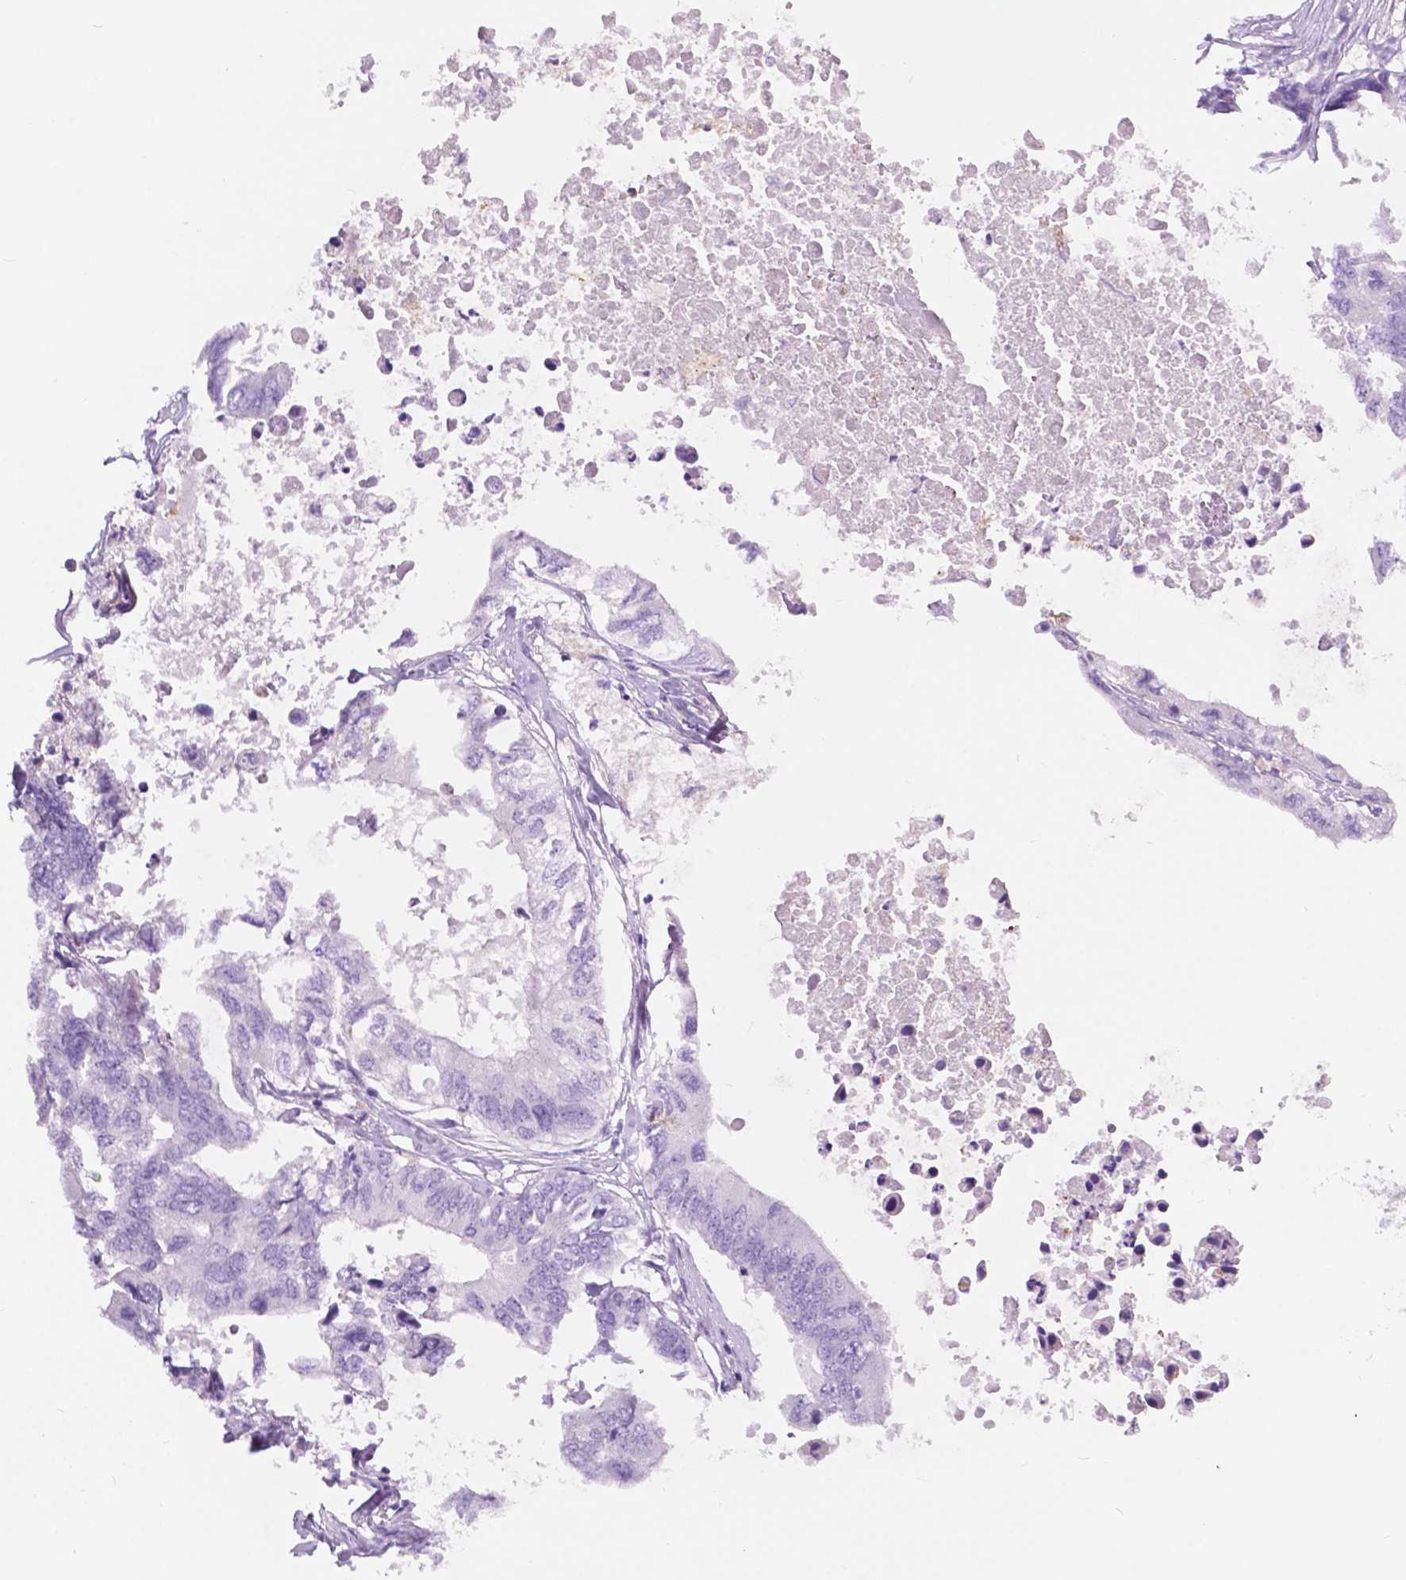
{"staining": {"intensity": "negative", "quantity": "none", "location": "none"}, "tissue": "colorectal cancer", "cell_type": "Tumor cells", "image_type": "cancer", "snomed": [{"axis": "morphology", "description": "Adenocarcinoma, NOS"}, {"axis": "topography", "description": "Colon"}], "caption": "IHC photomicrograph of colorectal adenocarcinoma stained for a protein (brown), which reveals no positivity in tumor cells.", "gene": "CUZD1", "patient": {"sex": "male", "age": 71}}